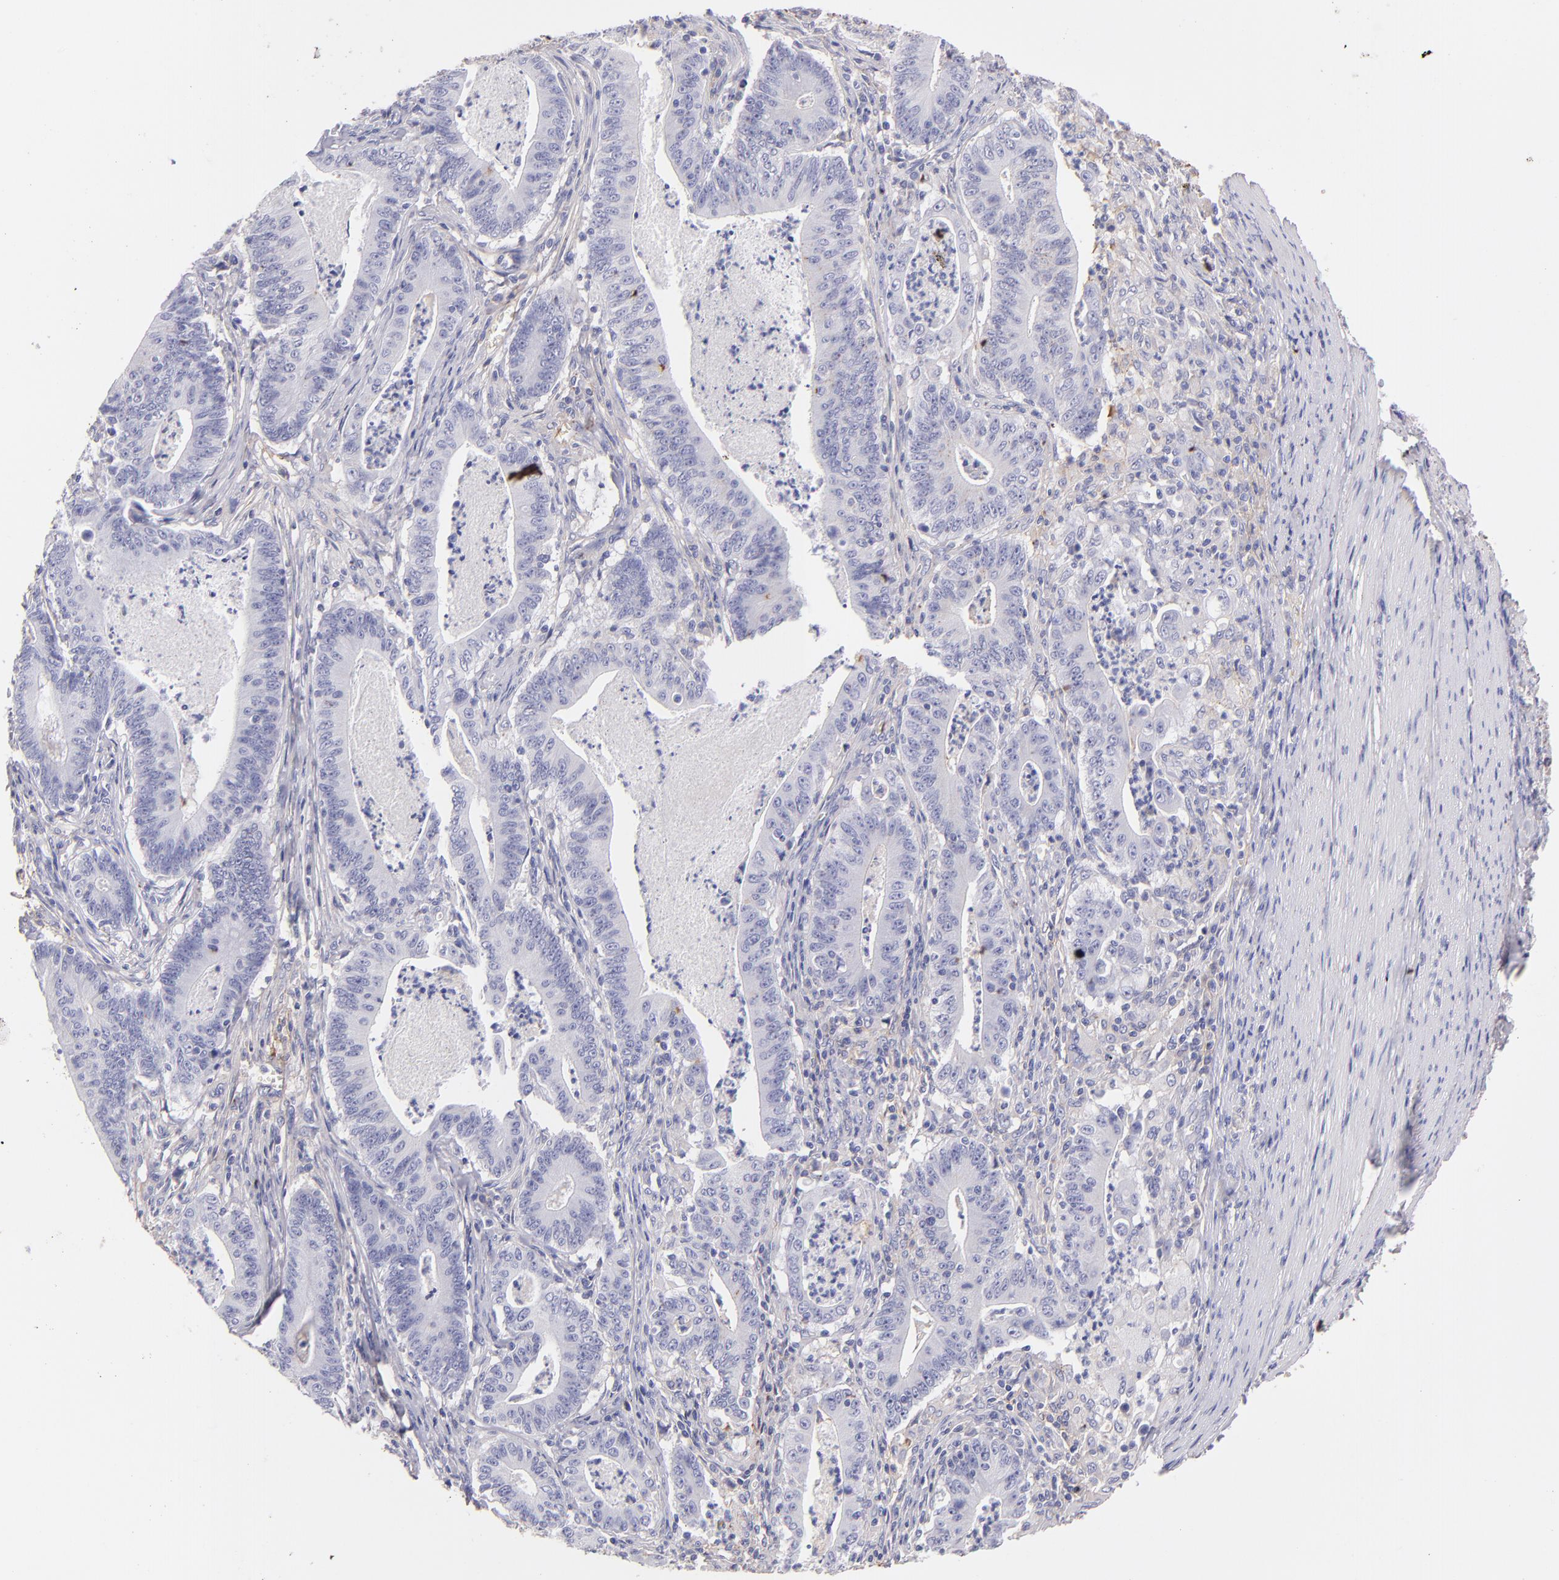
{"staining": {"intensity": "negative", "quantity": "none", "location": "none"}, "tissue": "stomach cancer", "cell_type": "Tumor cells", "image_type": "cancer", "snomed": [{"axis": "morphology", "description": "Adenocarcinoma, NOS"}, {"axis": "topography", "description": "Stomach, lower"}], "caption": "The histopathology image reveals no significant expression in tumor cells of stomach cancer. Nuclei are stained in blue.", "gene": "FGB", "patient": {"sex": "female", "age": 86}}